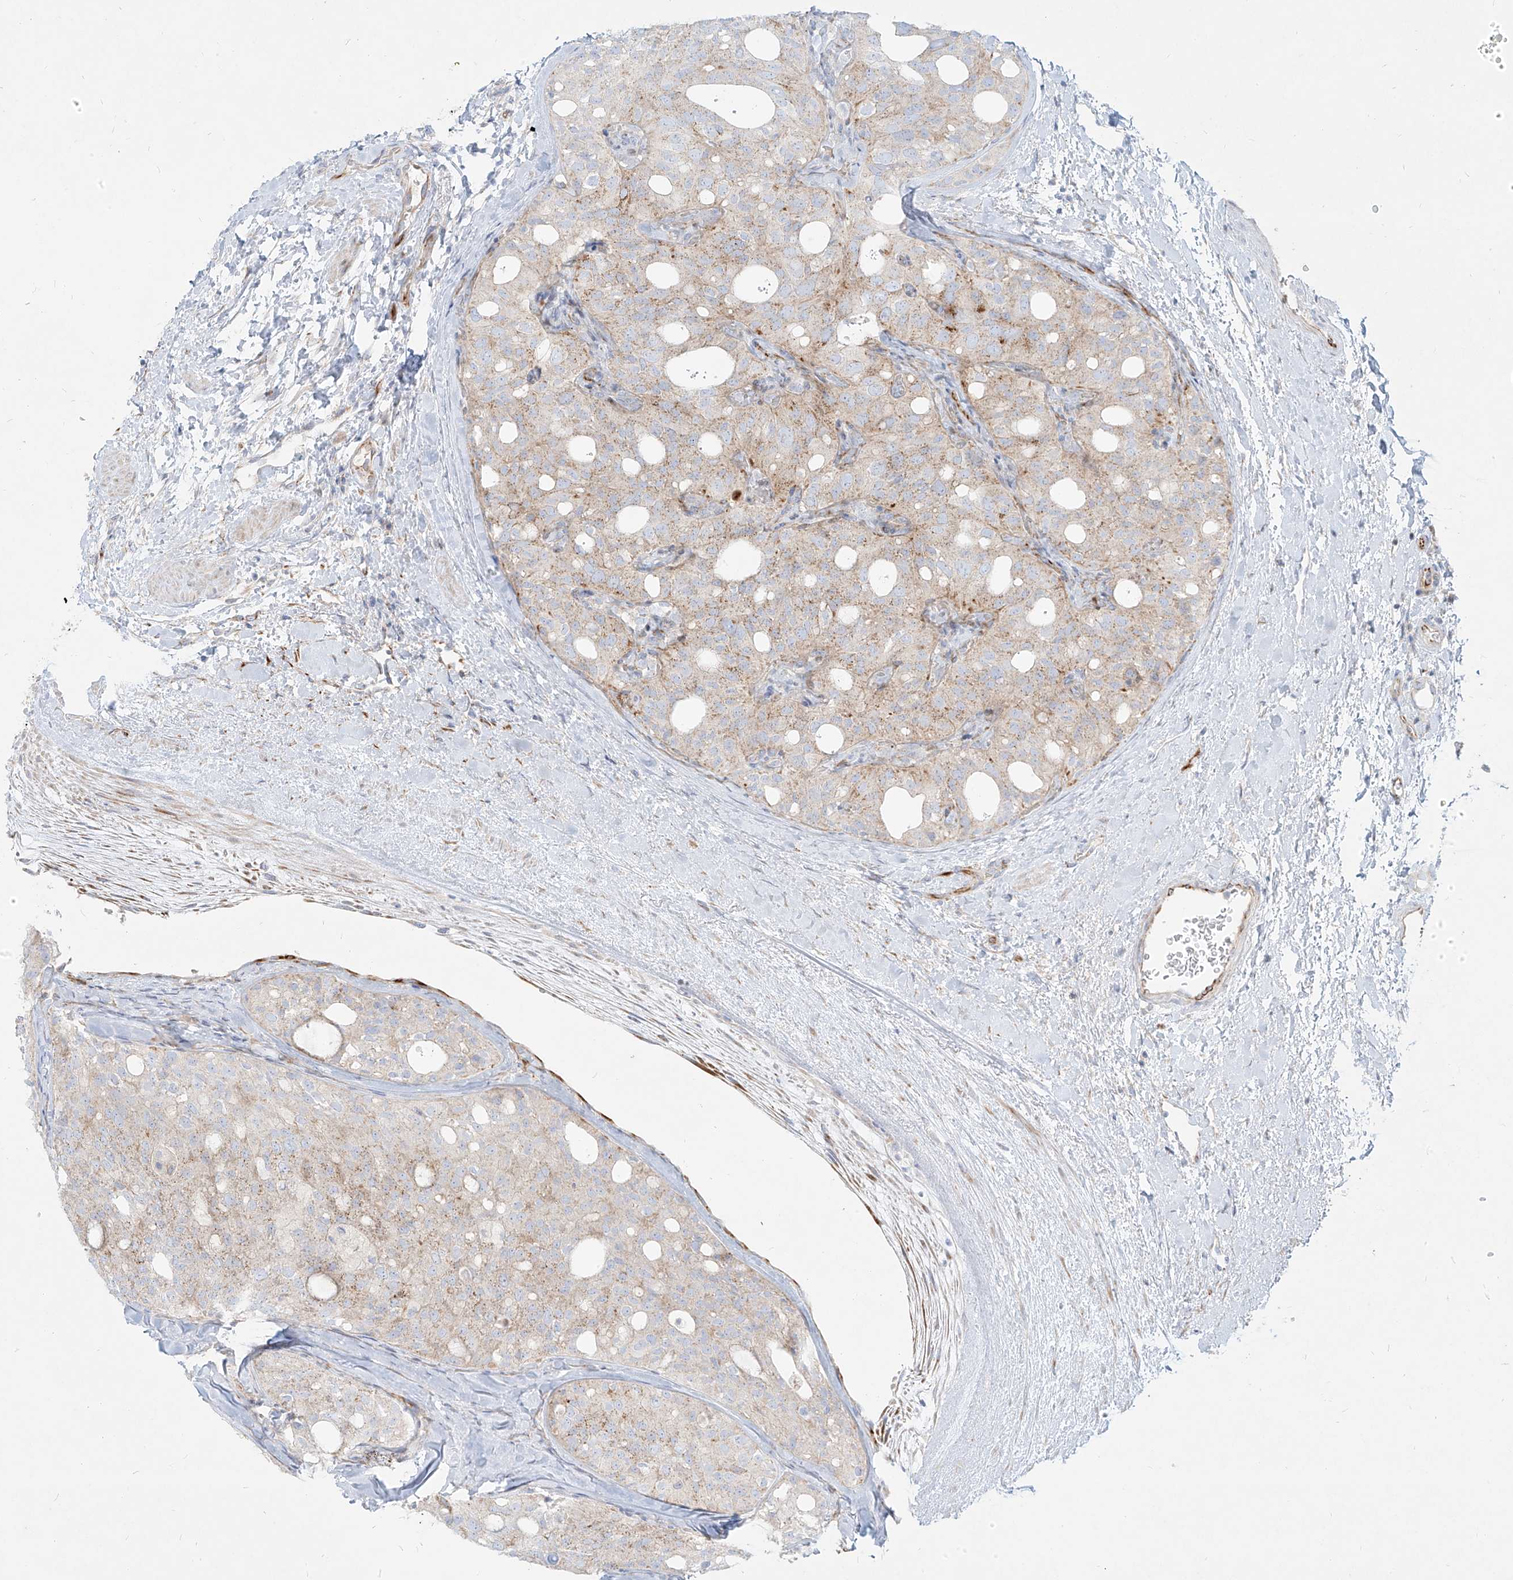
{"staining": {"intensity": "weak", "quantity": "25%-75%", "location": "cytoplasmic/membranous"}, "tissue": "thyroid cancer", "cell_type": "Tumor cells", "image_type": "cancer", "snomed": [{"axis": "morphology", "description": "Follicular adenoma carcinoma, NOS"}, {"axis": "topography", "description": "Thyroid gland"}], "caption": "Brown immunohistochemical staining in follicular adenoma carcinoma (thyroid) shows weak cytoplasmic/membranous expression in approximately 25%-75% of tumor cells.", "gene": "MTX2", "patient": {"sex": "male", "age": 75}}